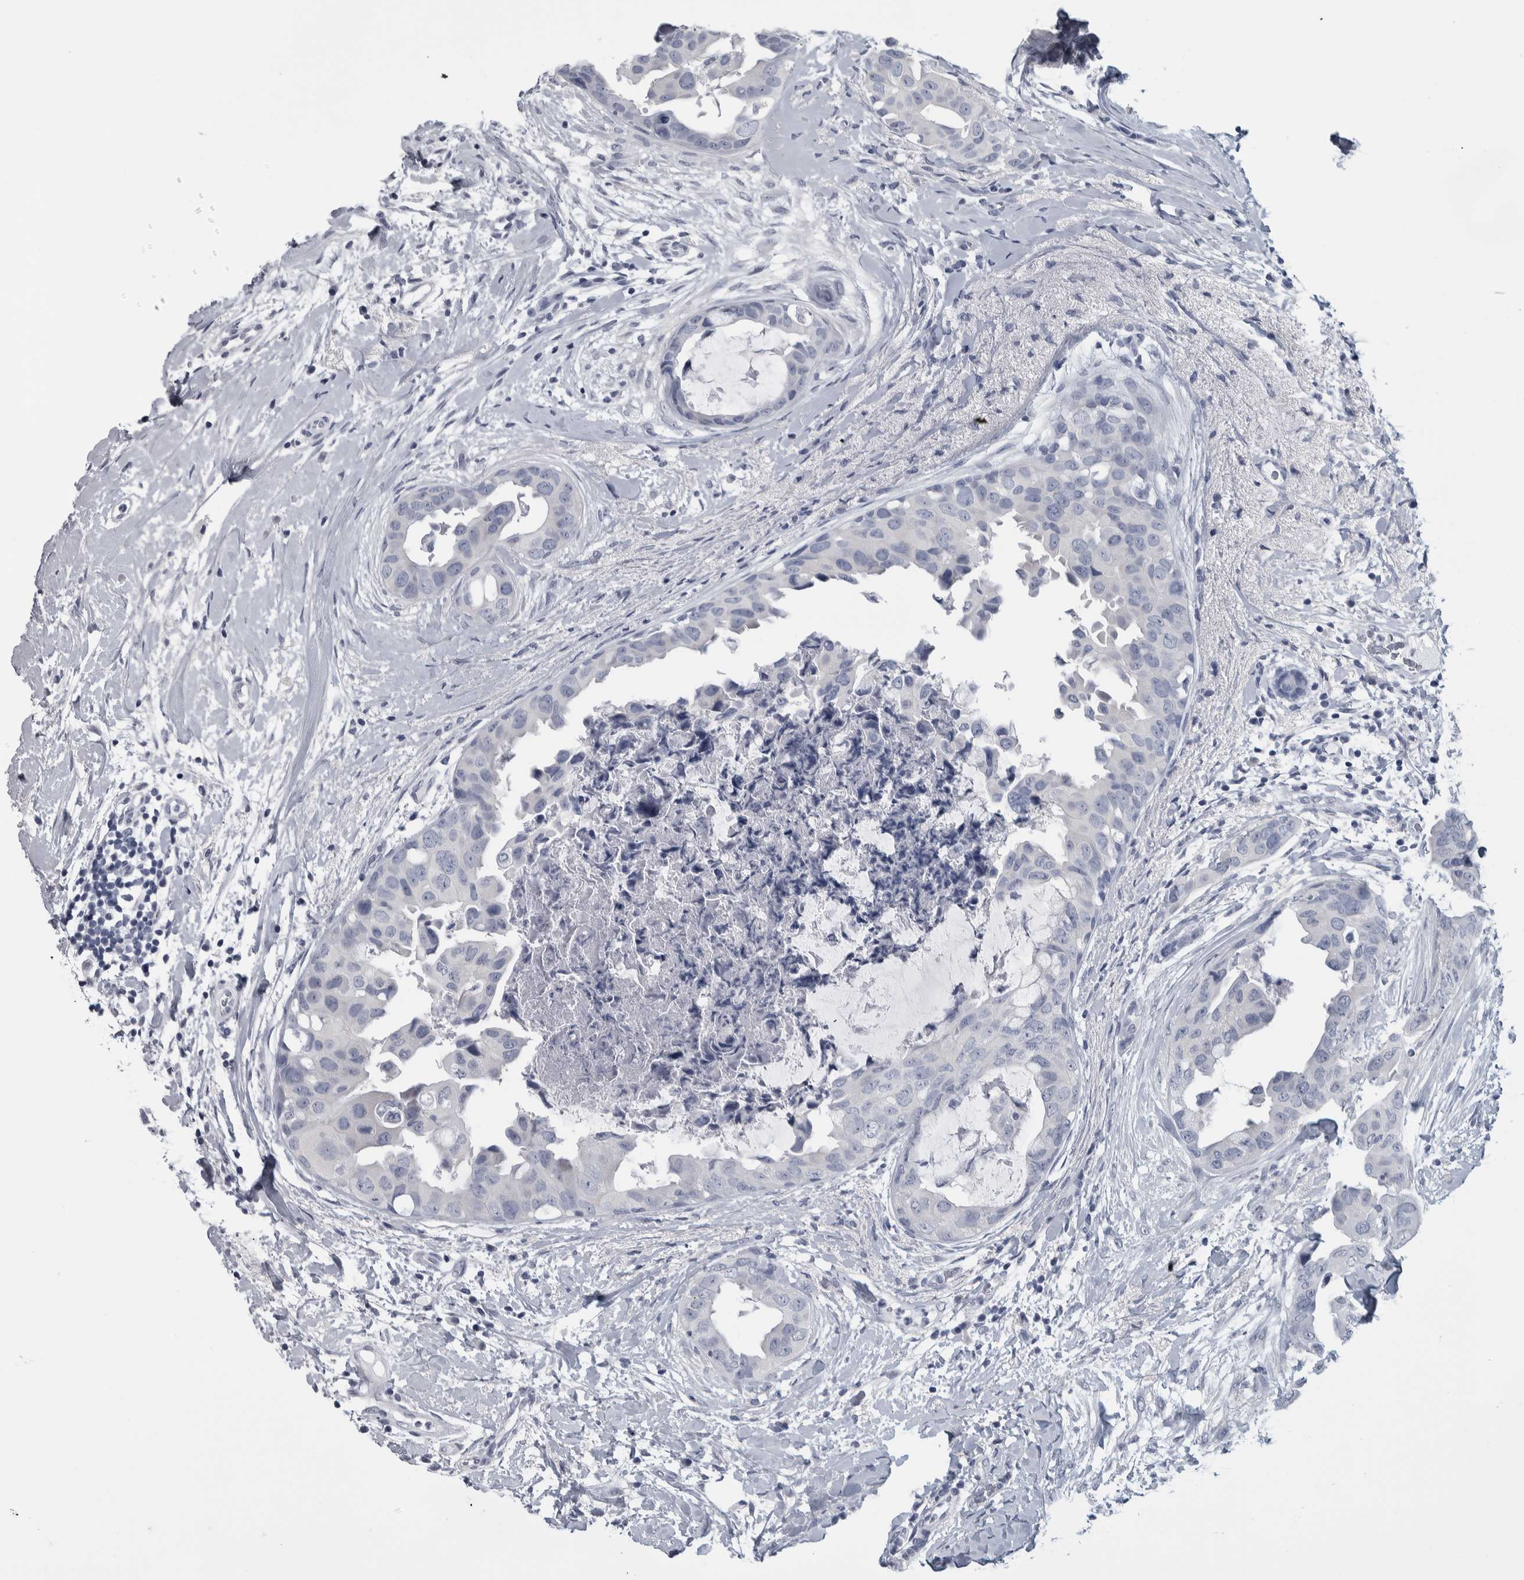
{"staining": {"intensity": "negative", "quantity": "none", "location": "none"}, "tissue": "breast cancer", "cell_type": "Tumor cells", "image_type": "cancer", "snomed": [{"axis": "morphology", "description": "Duct carcinoma"}, {"axis": "topography", "description": "Breast"}], "caption": "Immunohistochemical staining of breast invasive ductal carcinoma exhibits no significant expression in tumor cells. (DAB (3,3'-diaminobenzidine) immunohistochemistry visualized using brightfield microscopy, high magnification).", "gene": "CDH17", "patient": {"sex": "female", "age": 40}}